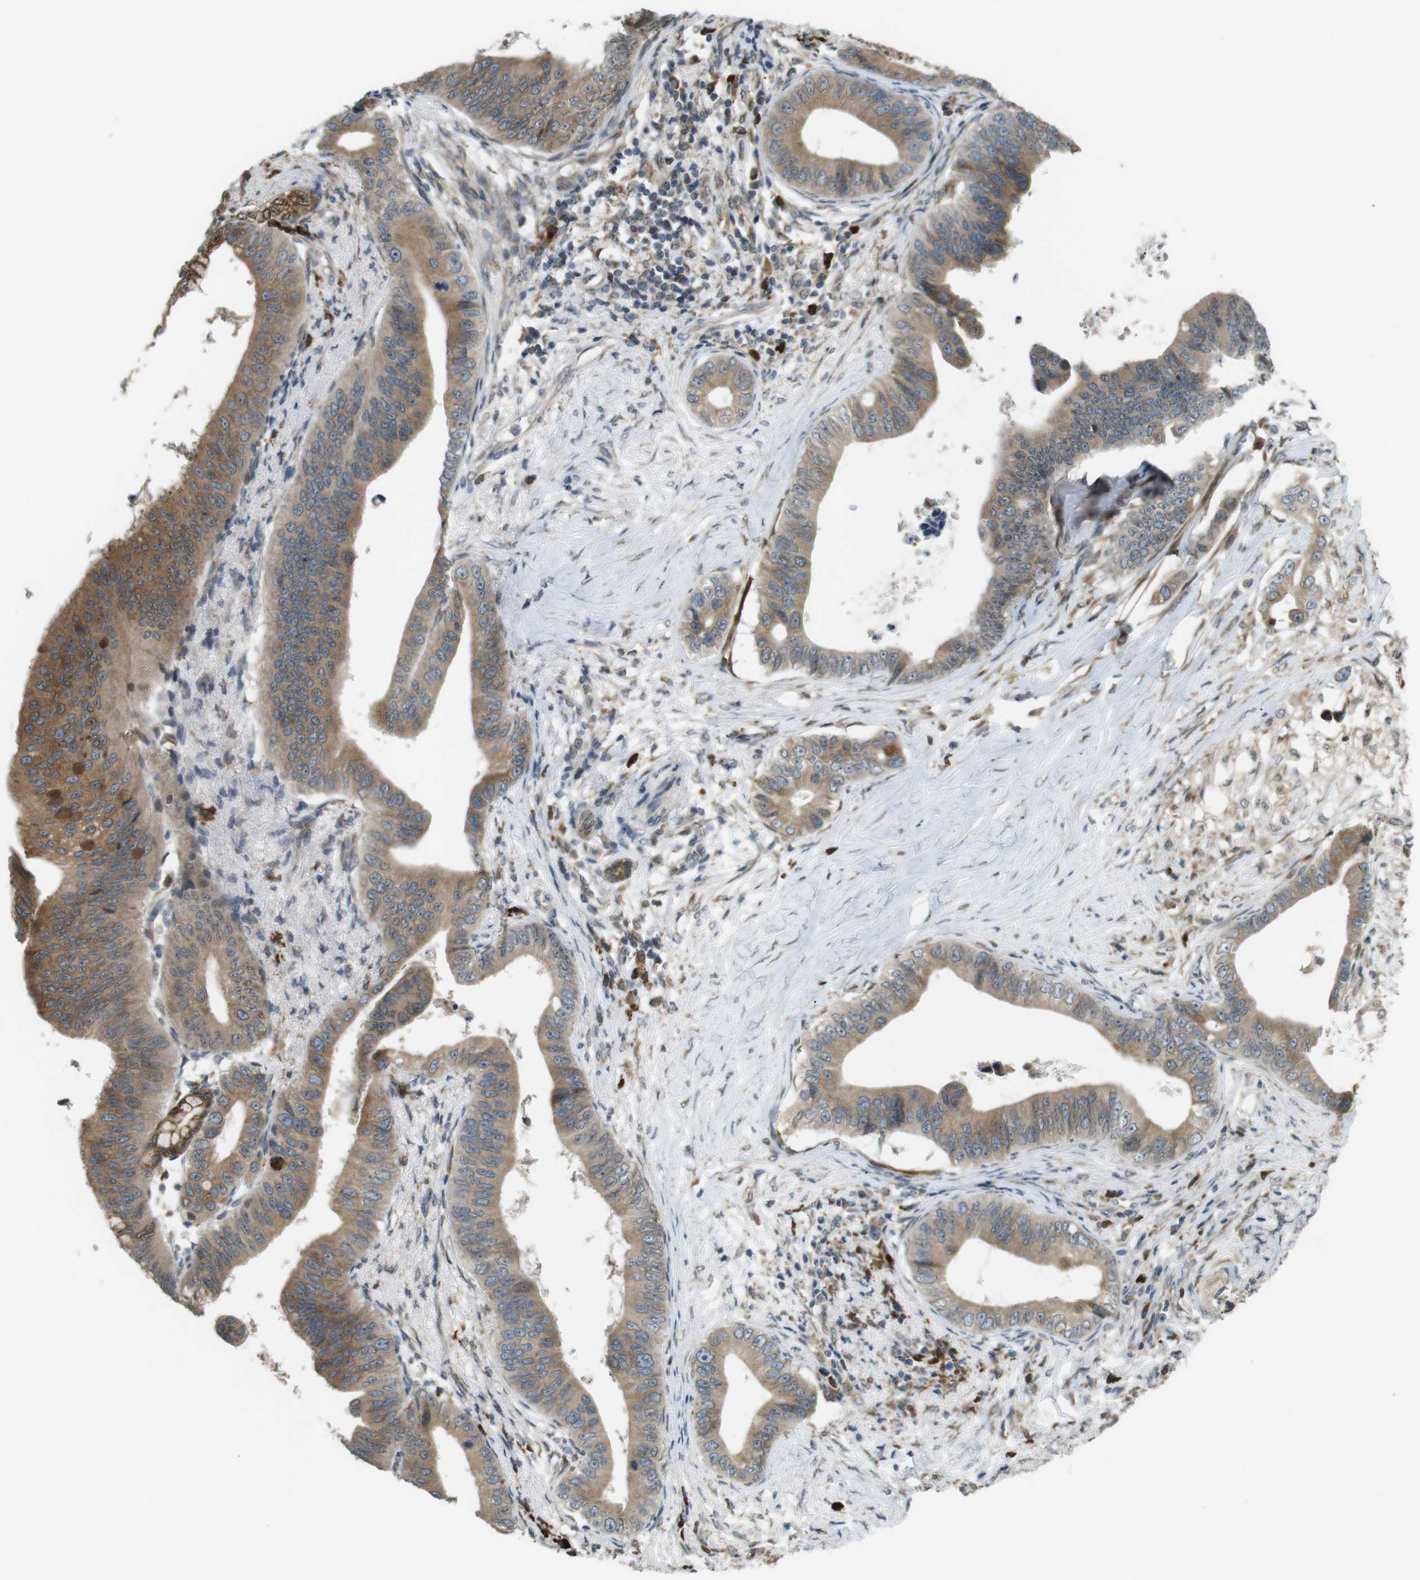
{"staining": {"intensity": "moderate", "quantity": ">75%", "location": "cytoplasmic/membranous"}, "tissue": "pancreatic cancer", "cell_type": "Tumor cells", "image_type": "cancer", "snomed": [{"axis": "morphology", "description": "Adenocarcinoma, NOS"}, {"axis": "topography", "description": "Pancreas"}], "caption": "A photomicrograph of human pancreatic adenocarcinoma stained for a protein exhibits moderate cytoplasmic/membranous brown staining in tumor cells.", "gene": "TMED4", "patient": {"sex": "male", "age": 77}}